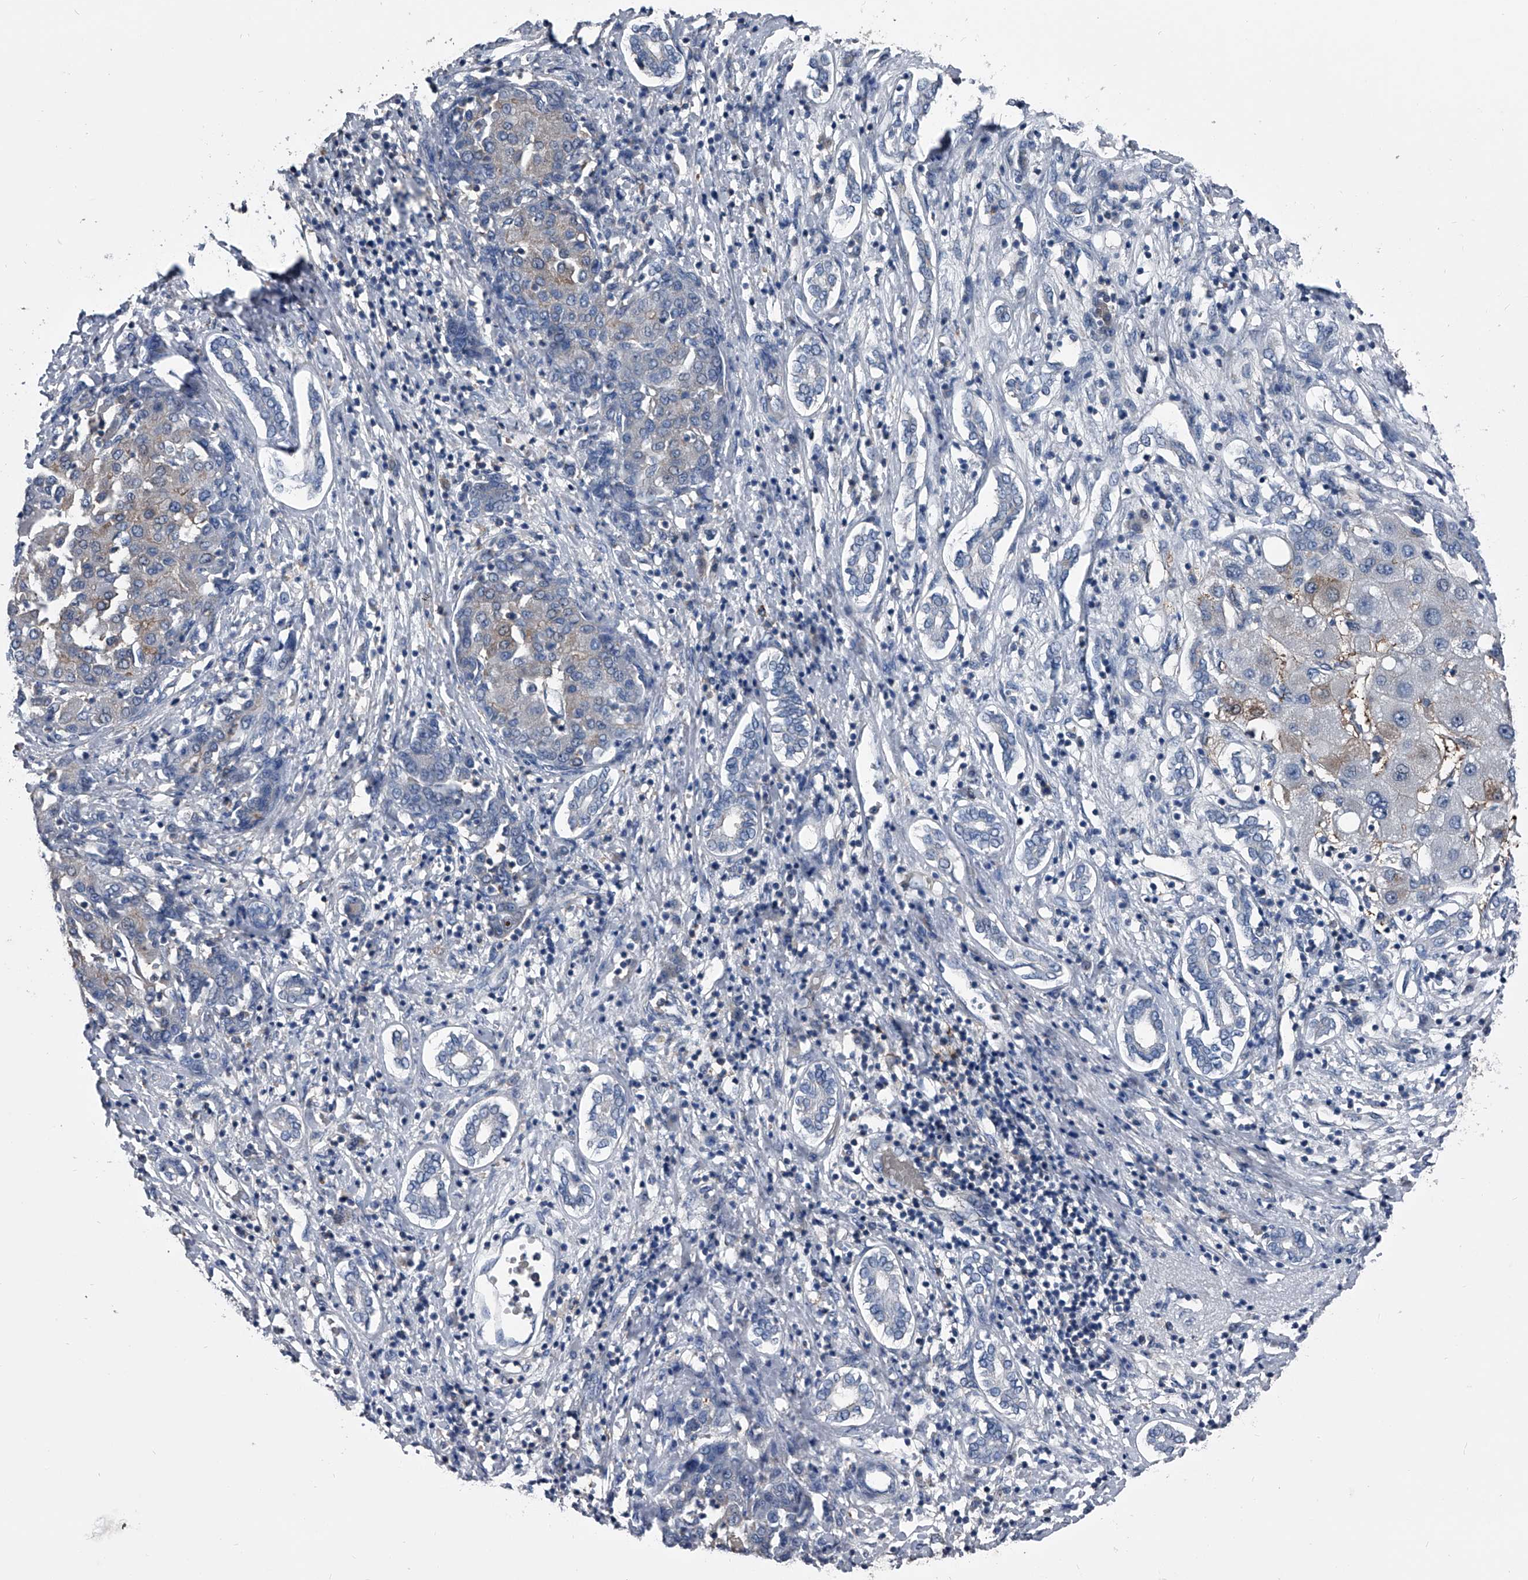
{"staining": {"intensity": "weak", "quantity": "<25%", "location": "cytoplasmic/membranous"}, "tissue": "liver cancer", "cell_type": "Tumor cells", "image_type": "cancer", "snomed": [{"axis": "morphology", "description": "Carcinoma, Hepatocellular, NOS"}, {"axis": "topography", "description": "Liver"}], "caption": "A micrograph of human liver hepatocellular carcinoma is negative for staining in tumor cells.", "gene": "KIF13A", "patient": {"sex": "male", "age": 65}}